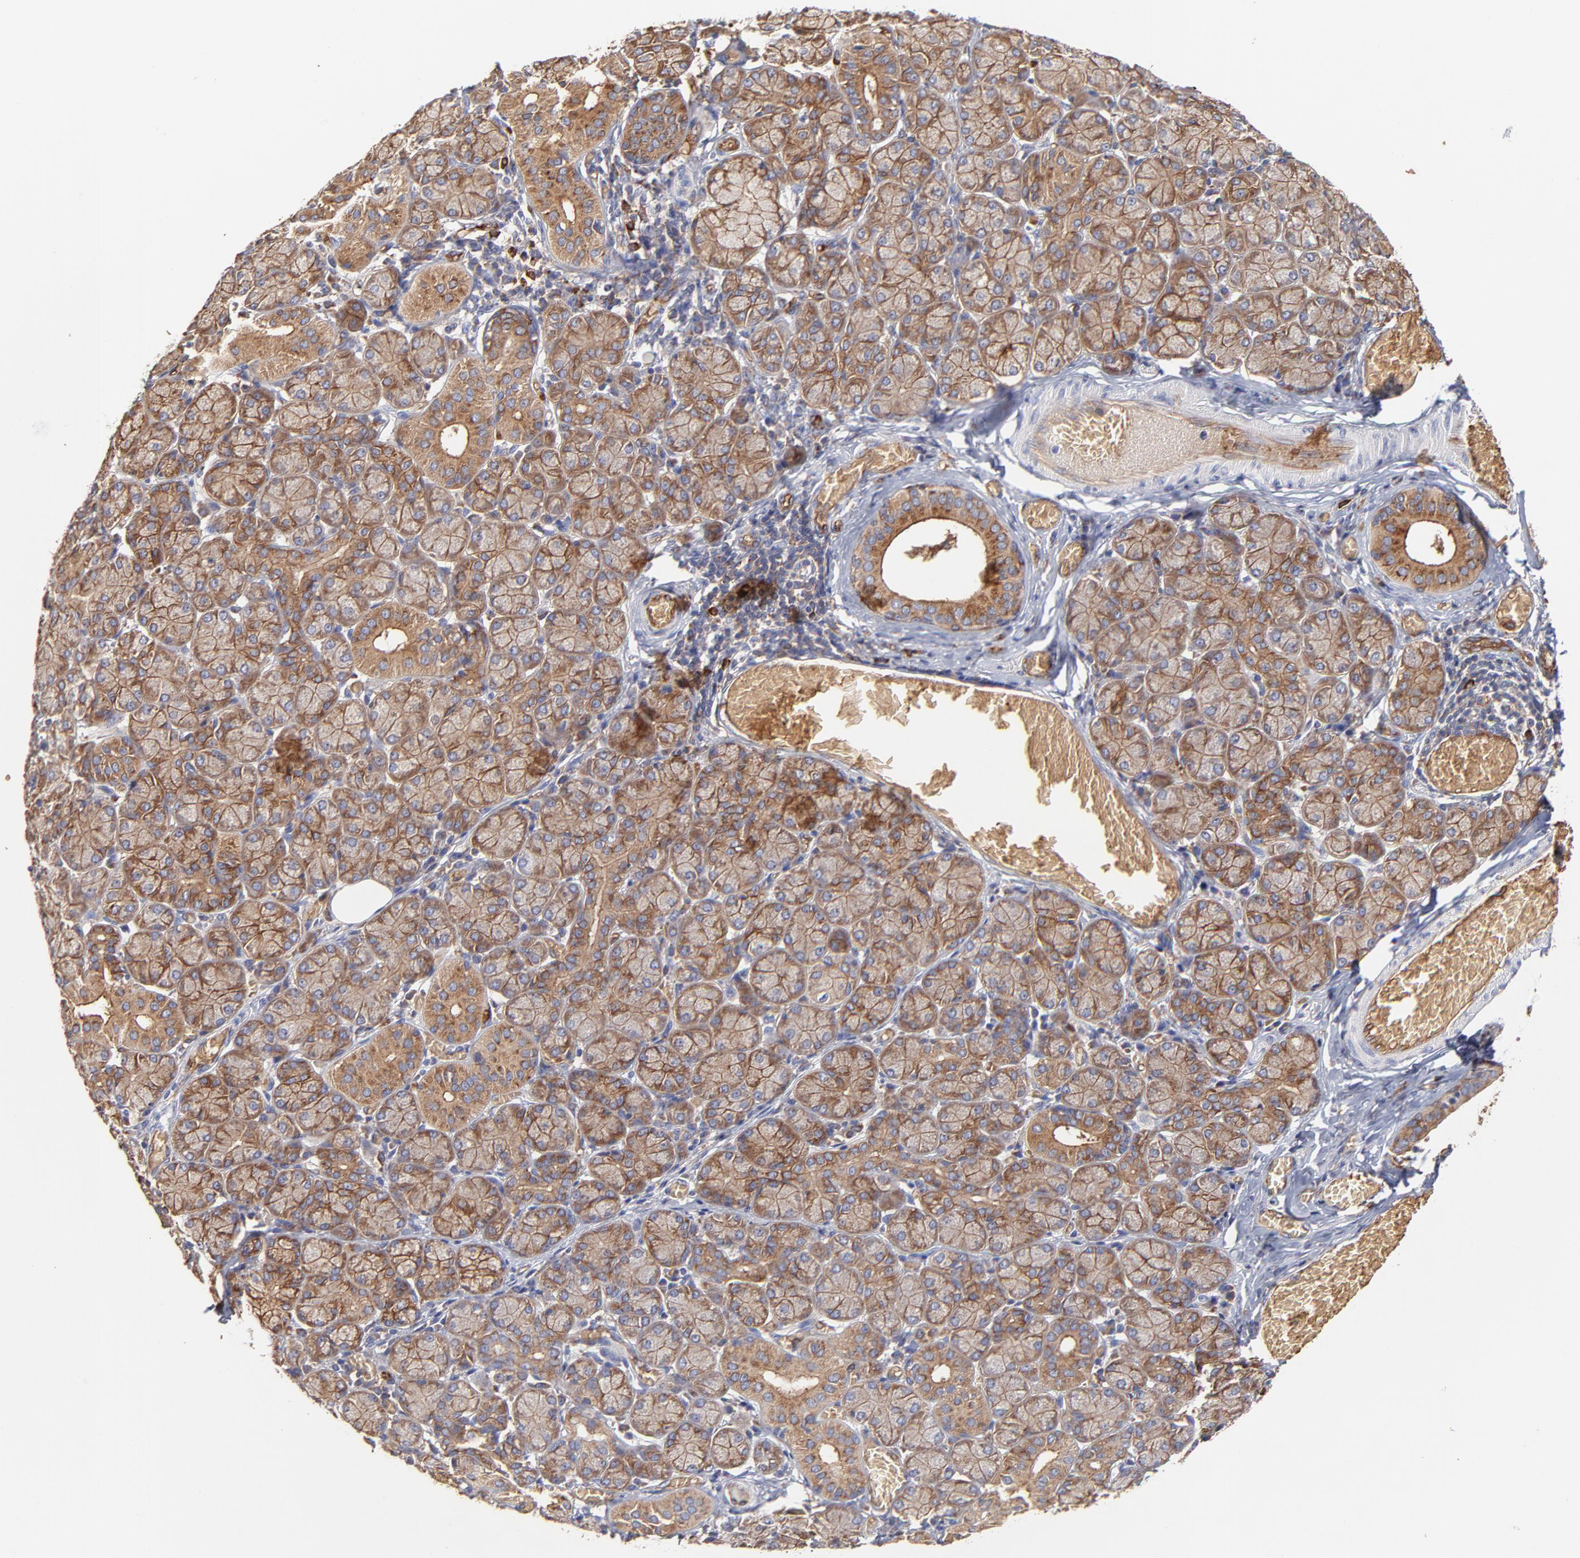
{"staining": {"intensity": "moderate", "quantity": ">75%", "location": "cytoplasmic/membranous"}, "tissue": "salivary gland", "cell_type": "Glandular cells", "image_type": "normal", "snomed": [{"axis": "morphology", "description": "Normal tissue, NOS"}, {"axis": "topography", "description": "Salivary gland"}], "caption": "Immunohistochemical staining of unremarkable human salivary gland displays moderate cytoplasmic/membranous protein staining in about >75% of glandular cells.", "gene": "CD2AP", "patient": {"sex": "female", "age": 24}}